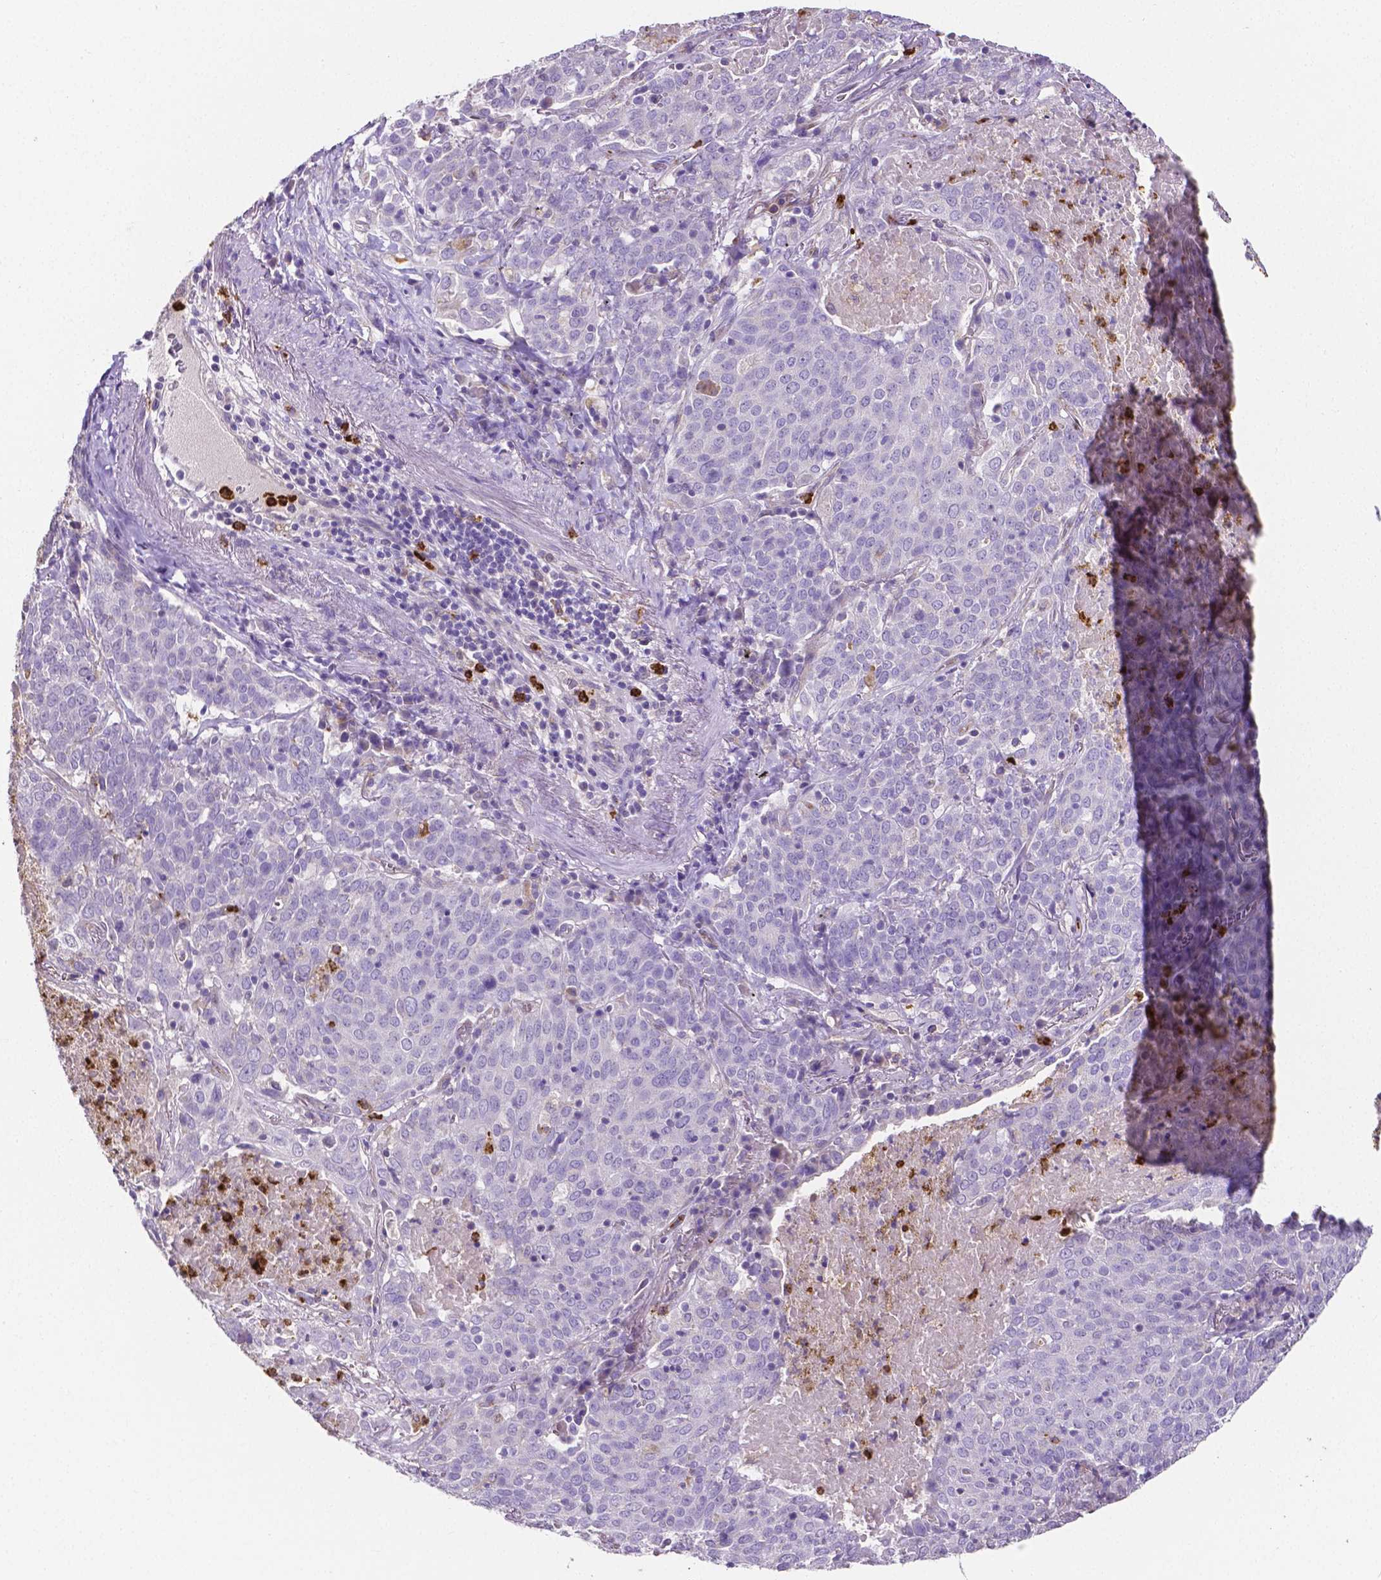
{"staining": {"intensity": "negative", "quantity": "none", "location": "none"}, "tissue": "lung cancer", "cell_type": "Tumor cells", "image_type": "cancer", "snomed": [{"axis": "morphology", "description": "Squamous cell carcinoma, NOS"}, {"axis": "topography", "description": "Lung"}], "caption": "Immunohistochemistry image of lung cancer (squamous cell carcinoma) stained for a protein (brown), which demonstrates no positivity in tumor cells. Brightfield microscopy of immunohistochemistry stained with DAB (brown) and hematoxylin (blue), captured at high magnification.", "gene": "MMP9", "patient": {"sex": "male", "age": 82}}